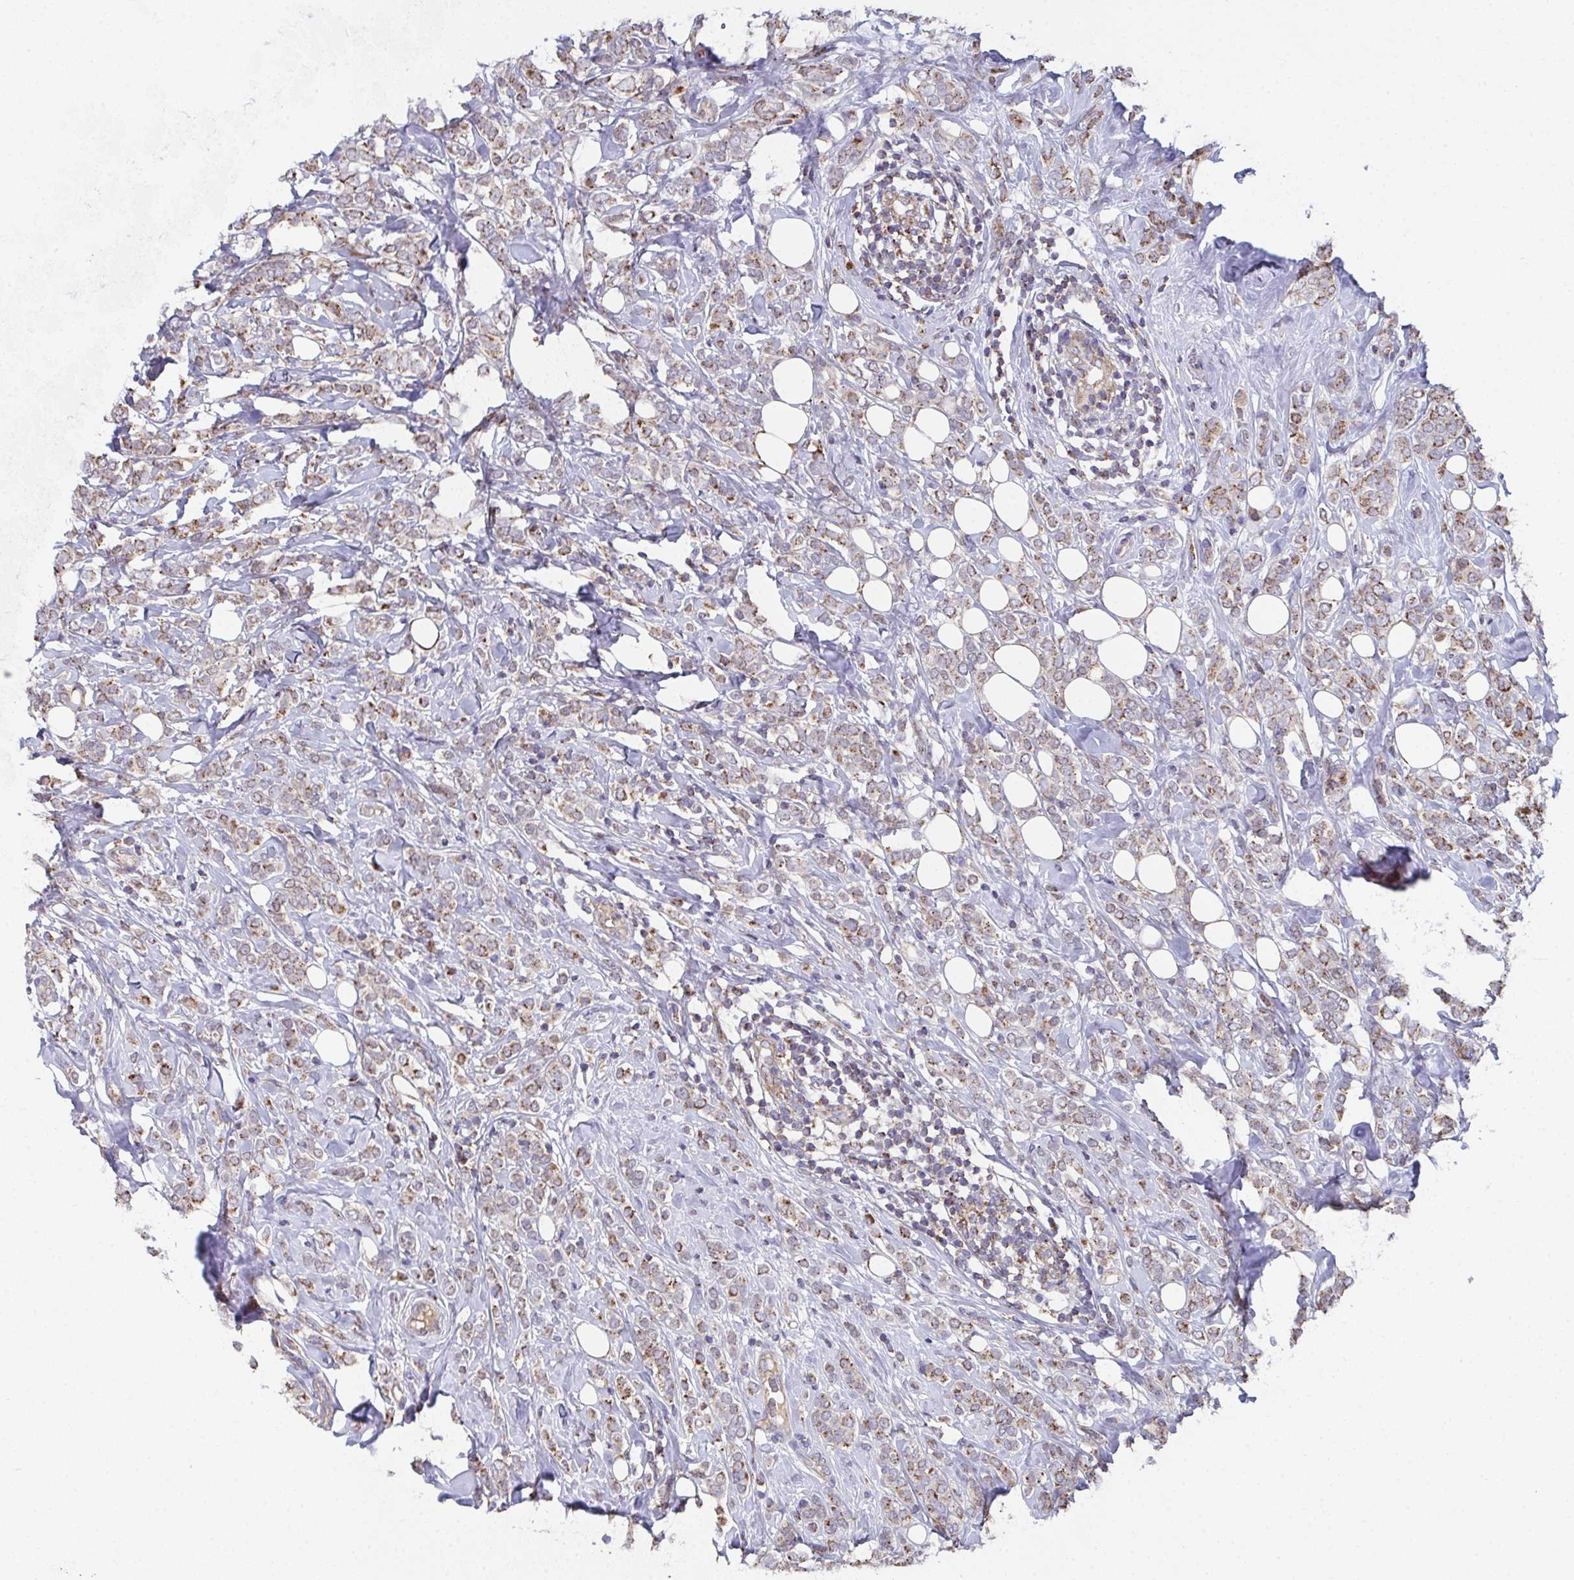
{"staining": {"intensity": "weak", "quantity": ">75%", "location": "cytoplasmic/membranous"}, "tissue": "breast cancer", "cell_type": "Tumor cells", "image_type": "cancer", "snomed": [{"axis": "morphology", "description": "Lobular carcinoma"}, {"axis": "topography", "description": "Breast"}], "caption": "This photomicrograph displays immunohistochemistry staining of human lobular carcinoma (breast), with low weak cytoplasmic/membranous expression in about >75% of tumor cells.", "gene": "MT-ND3", "patient": {"sex": "female", "age": 49}}